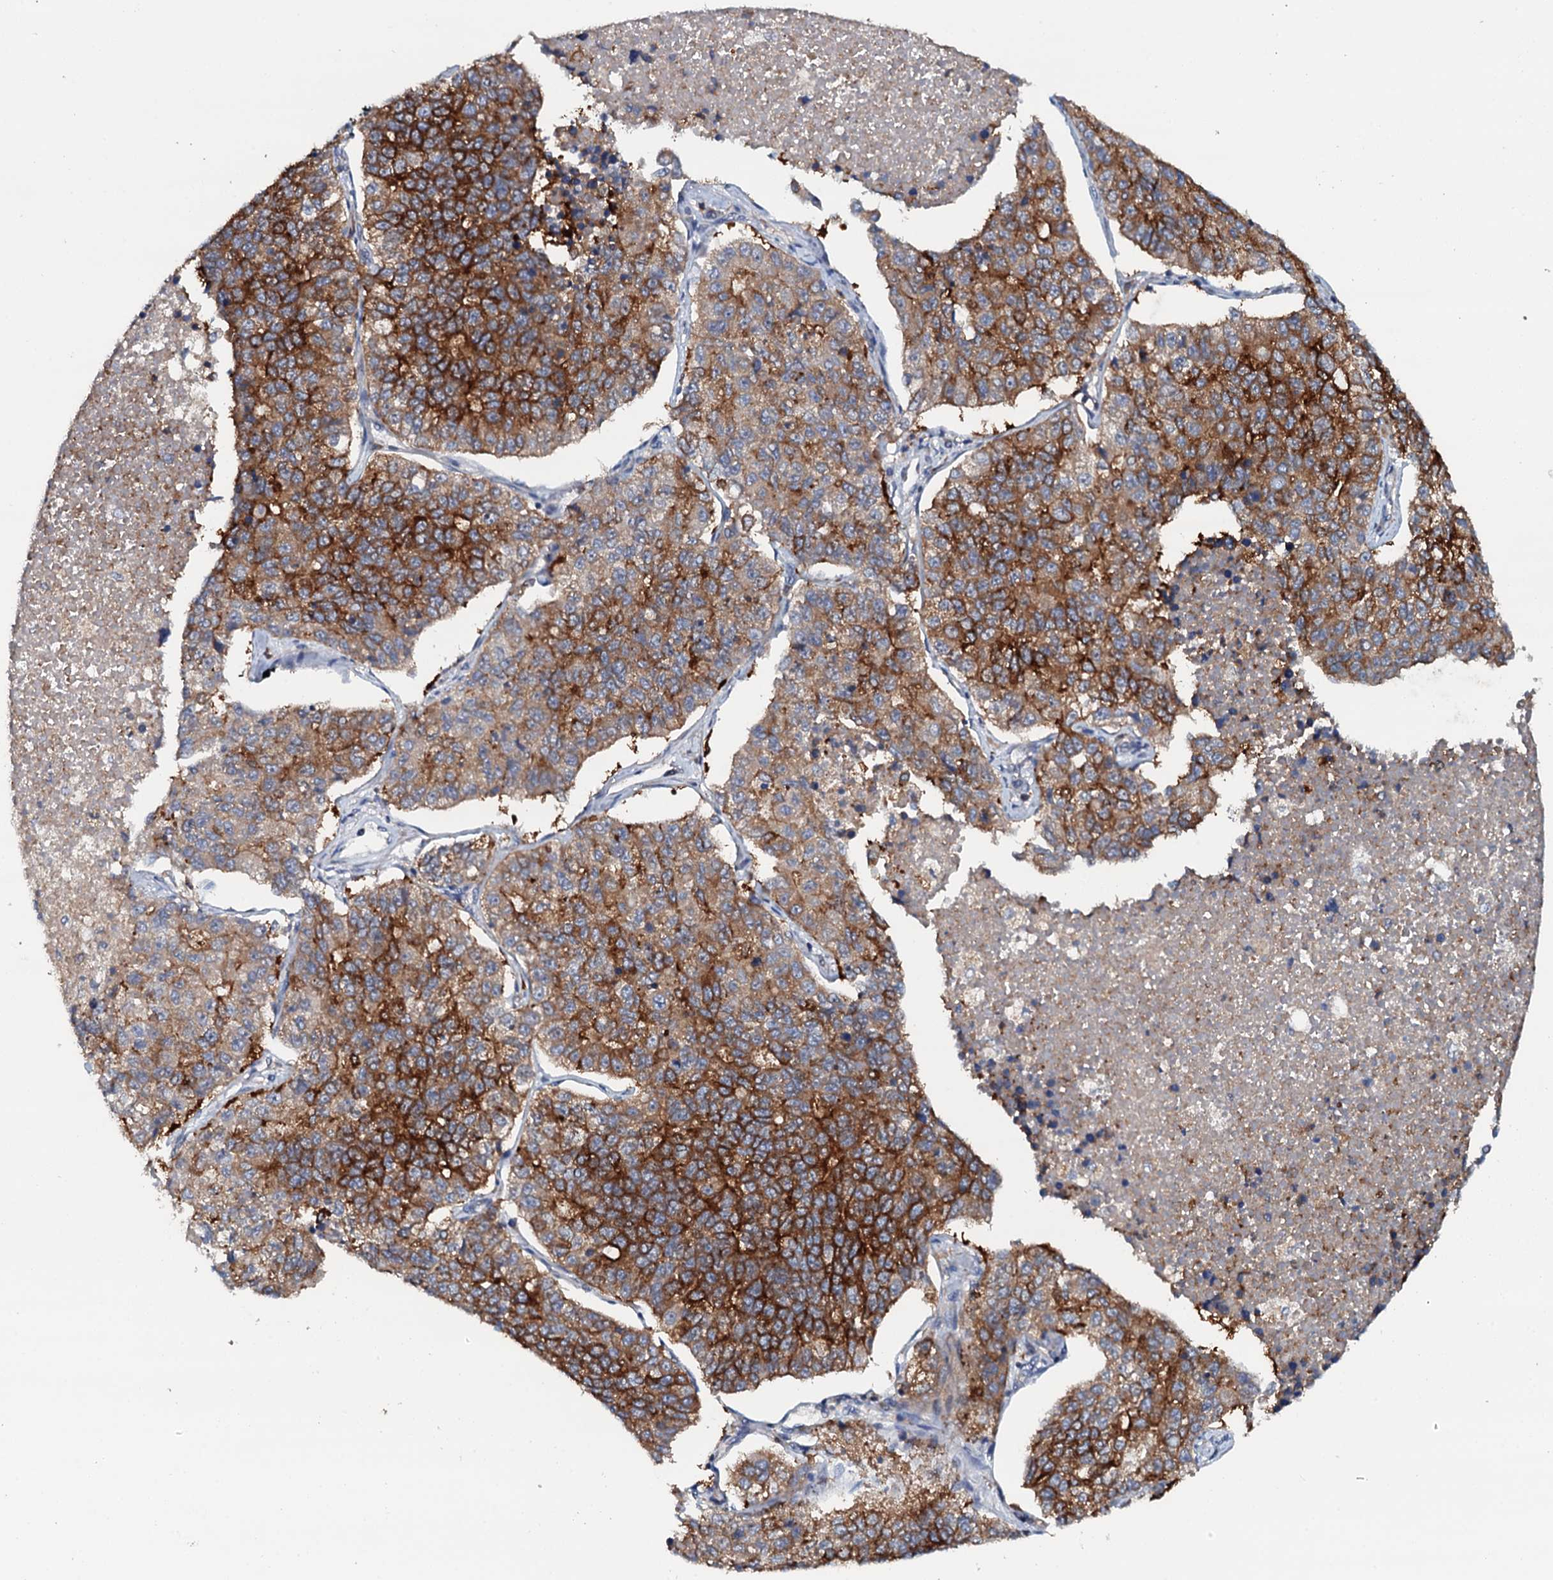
{"staining": {"intensity": "strong", "quantity": "25%-75%", "location": "cytoplasmic/membranous"}, "tissue": "lung cancer", "cell_type": "Tumor cells", "image_type": "cancer", "snomed": [{"axis": "morphology", "description": "Adenocarcinoma, NOS"}, {"axis": "topography", "description": "Lung"}], "caption": "Tumor cells show high levels of strong cytoplasmic/membranous expression in about 25%-75% of cells in human lung cancer. Using DAB (brown) and hematoxylin (blue) stains, captured at high magnification using brightfield microscopy.", "gene": "VAMP8", "patient": {"sex": "male", "age": 49}}